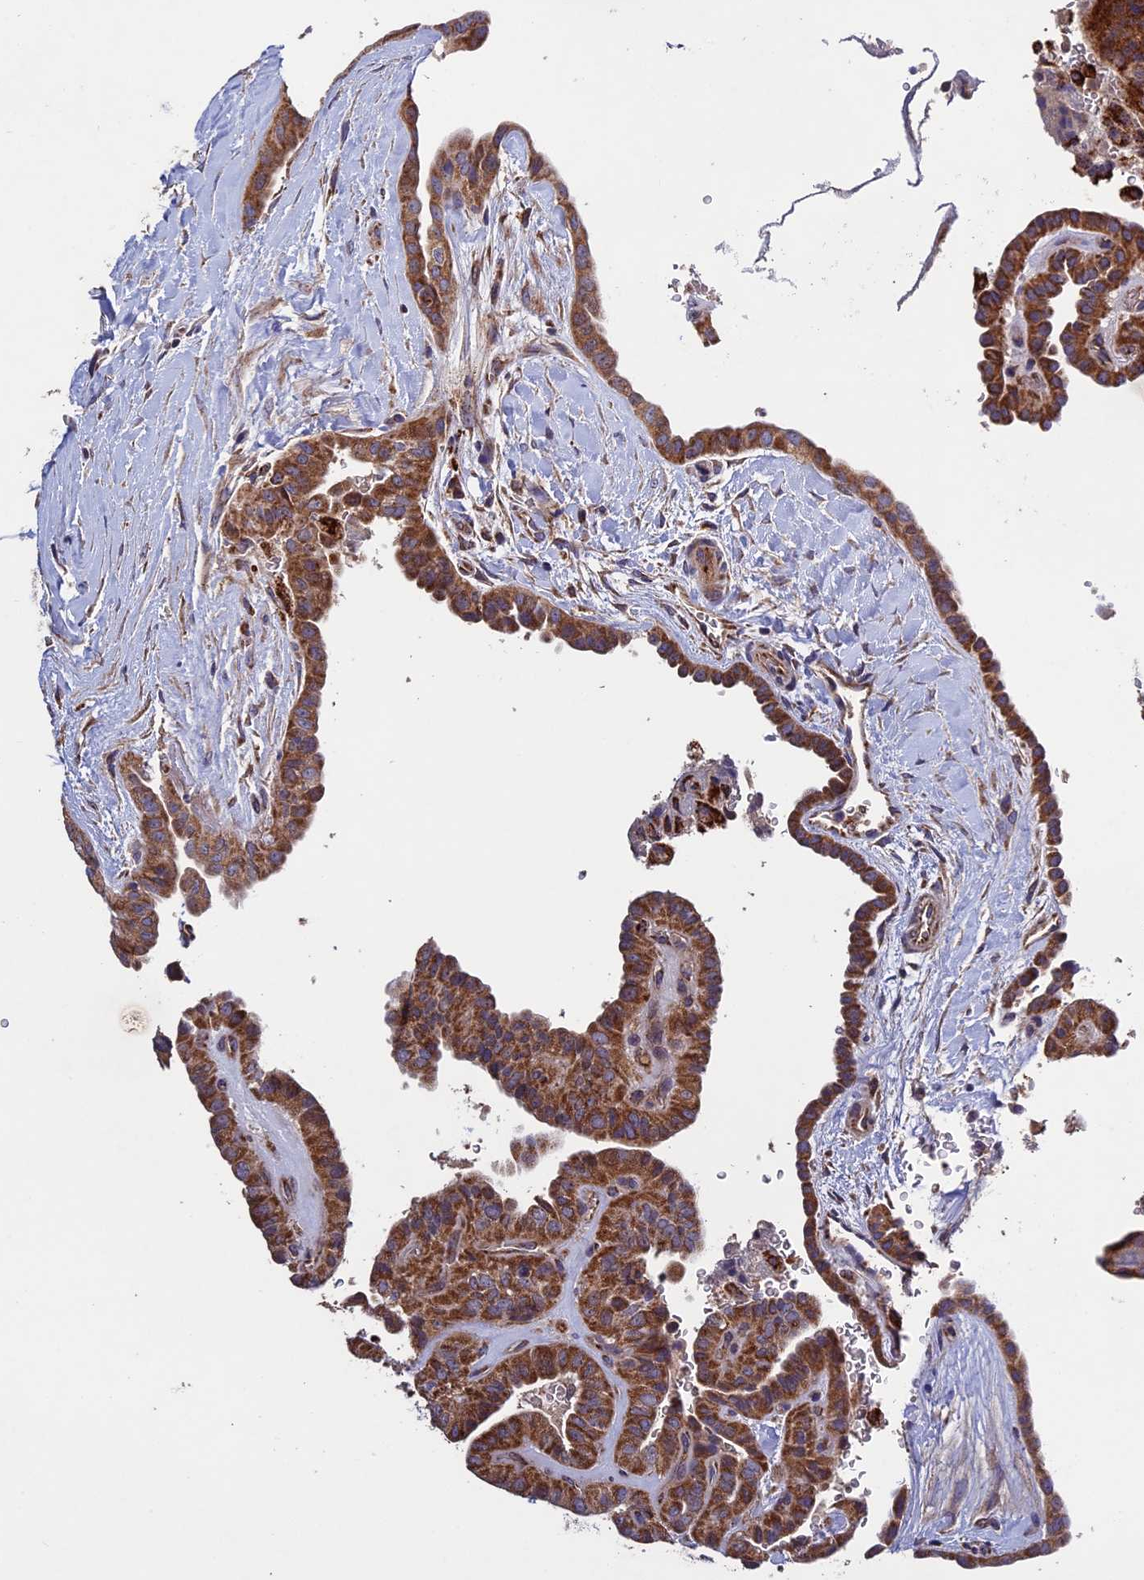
{"staining": {"intensity": "moderate", "quantity": ">75%", "location": "cytoplasmic/membranous"}, "tissue": "thyroid cancer", "cell_type": "Tumor cells", "image_type": "cancer", "snomed": [{"axis": "morphology", "description": "Papillary adenocarcinoma, NOS"}, {"axis": "topography", "description": "Thyroid gland"}], "caption": "Protein expression analysis of thyroid cancer shows moderate cytoplasmic/membranous staining in approximately >75% of tumor cells.", "gene": "RNF17", "patient": {"sex": "male", "age": 77}}